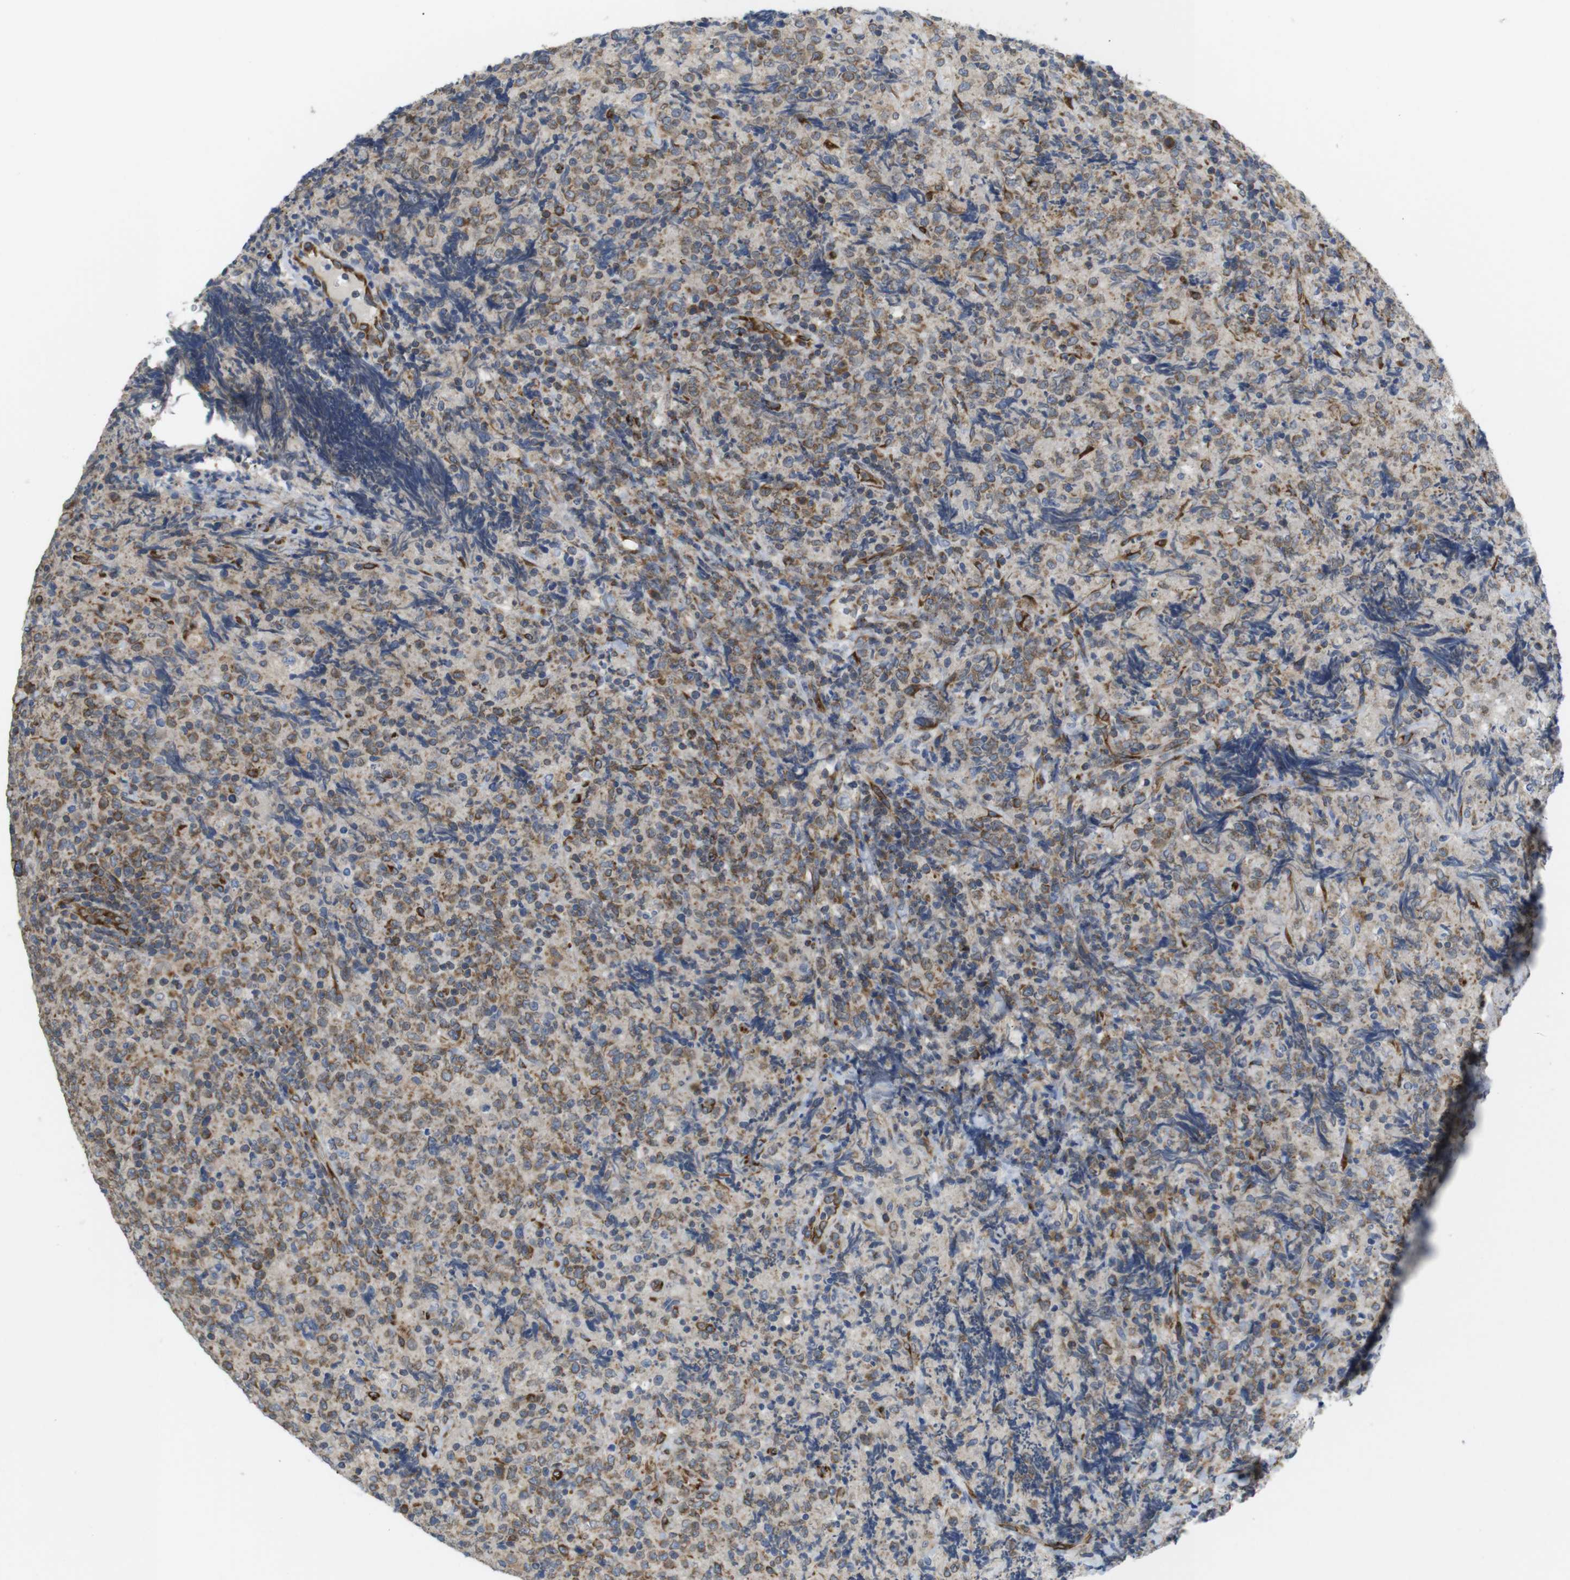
{"staining": {"intensity": "weak", "quantity": "25%-75%", "location": "cytoplasmic/membranous"}, "tissue": "lymphoma", "cell_type": "Tumor cells", "image_type": "cancer", "snomed": [{"axis": "morphology", "description": "Malignant lymphoma, non-Hodgkin's type, High grade"}, {"axis": "topography", "description": "Tonsil"}], "caption": "A brown stain labels weak cytoplasmic/membranous staining of a protein in high-grade malignant lymphoma, non-Hodgkin's type tumor cells.", "gene": "PCNX2", "patient": {"sex": "female", "age": 36}}